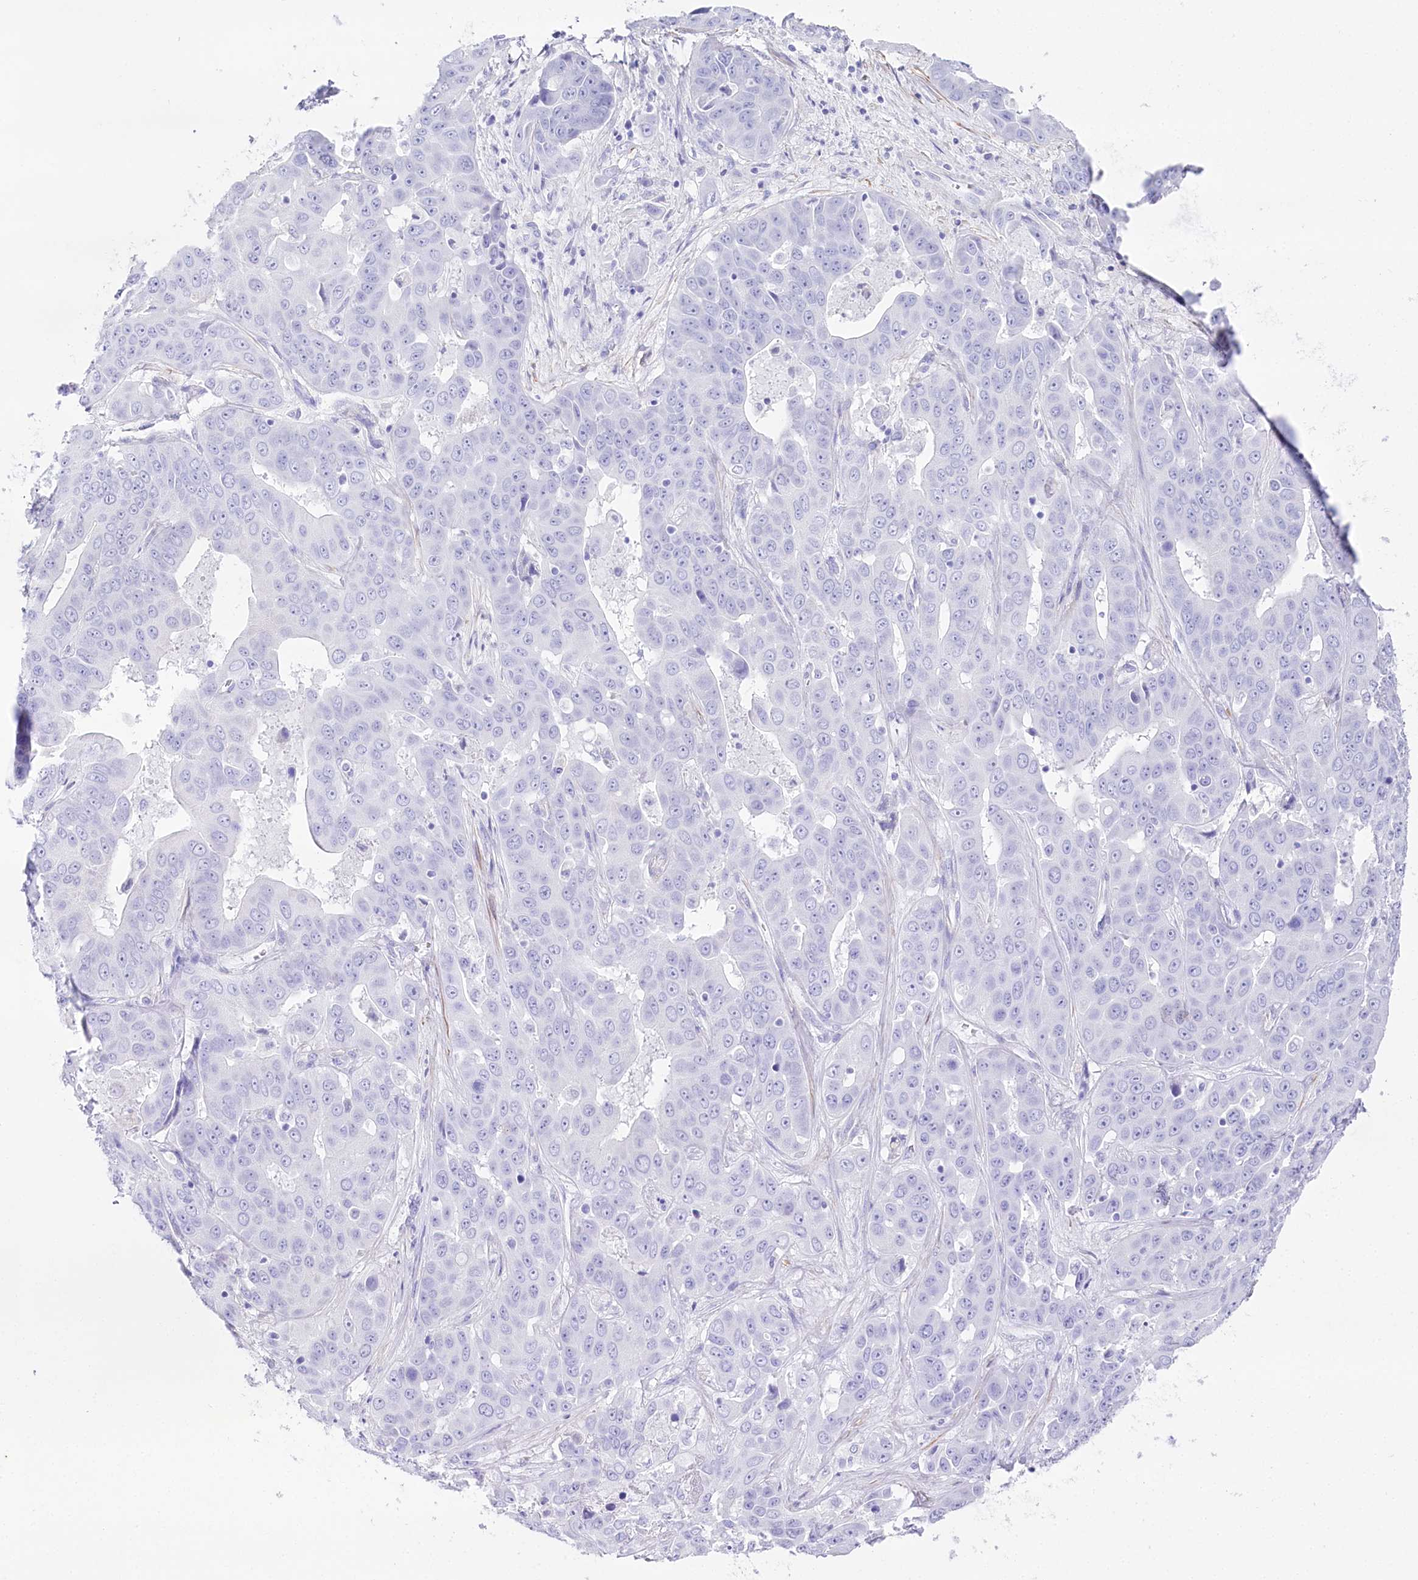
{"staining": {"intensity": "negative", "quantity": "none", "location": "none"}, "tissue": "liver cancer", "cell_type": "Tumor cells", "image_type": "cancer", "snomed": [{"axis": "morphology", "description": "Cholangiocarcinoma"}, {"axis": "topography", "description": "Liver"}], "caption": "There is no significant expression in tumor cells of cholangiocarcinoma (liver).", "gene": "CSN3", "patient": {"sex": "female", "age": 52}}